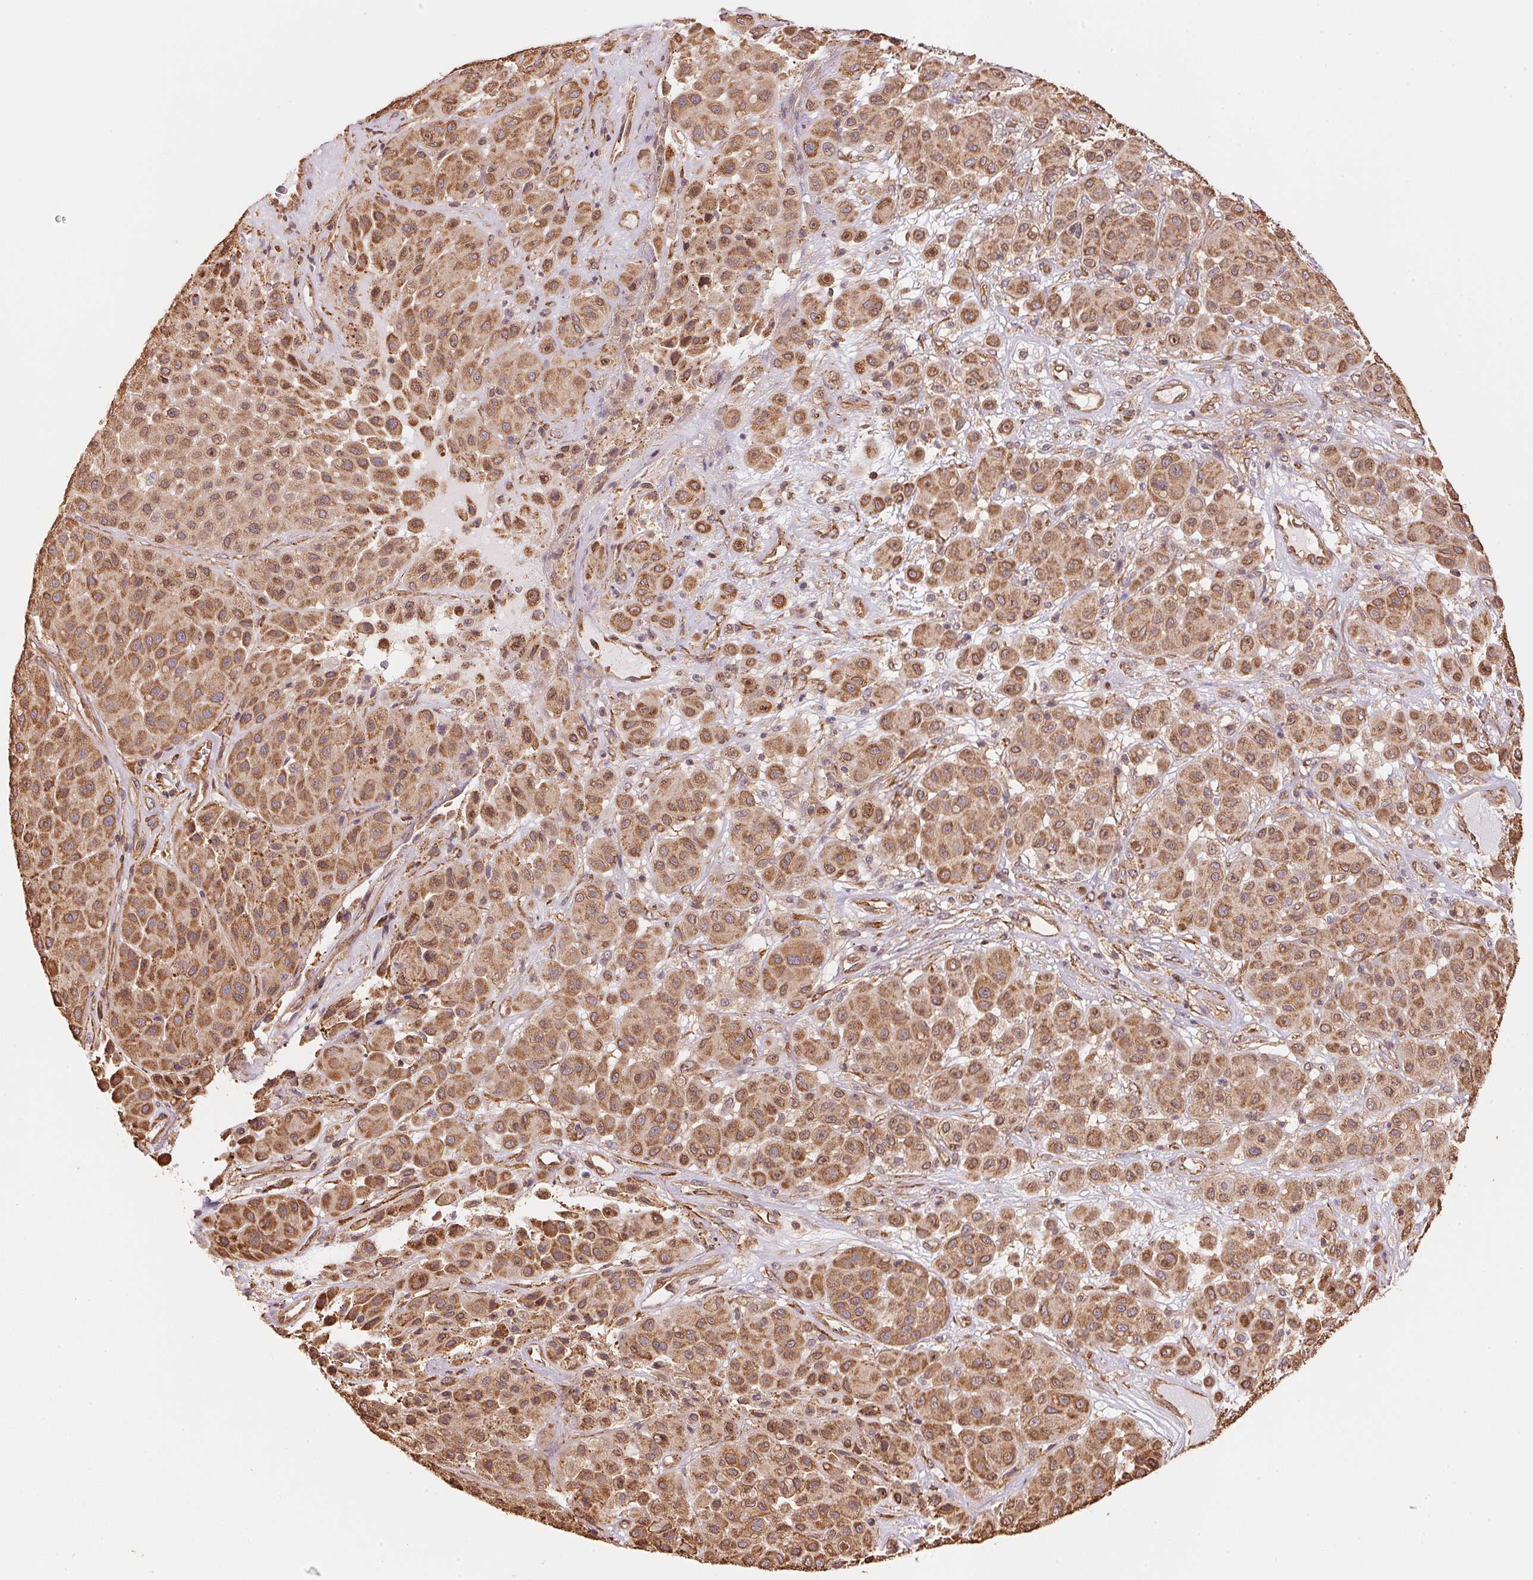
{"staining": {"intensity": "moderate", "quantity": ">75%", "location": "cytoplasmic/membranous"}, "tissue": "melanoma", "cell_type": "Tumor cells", "image_type": "cancer", "snomed": [{"axis": "morphology", "description": "Malignant melanoma, Metastatic site"}, {"axis": "topography", "description": "Smooth muscle"}], "caption": "This photomicrograph reveals melanoma stained with IHC to label a protein in brown. The cytoplasmic/membranous of tumor cells show moderate positivity for the protein. Nuclei are counter-stained blue.", "gene": "C6orf163", "patient": {"sex": "male", "age": 41}}